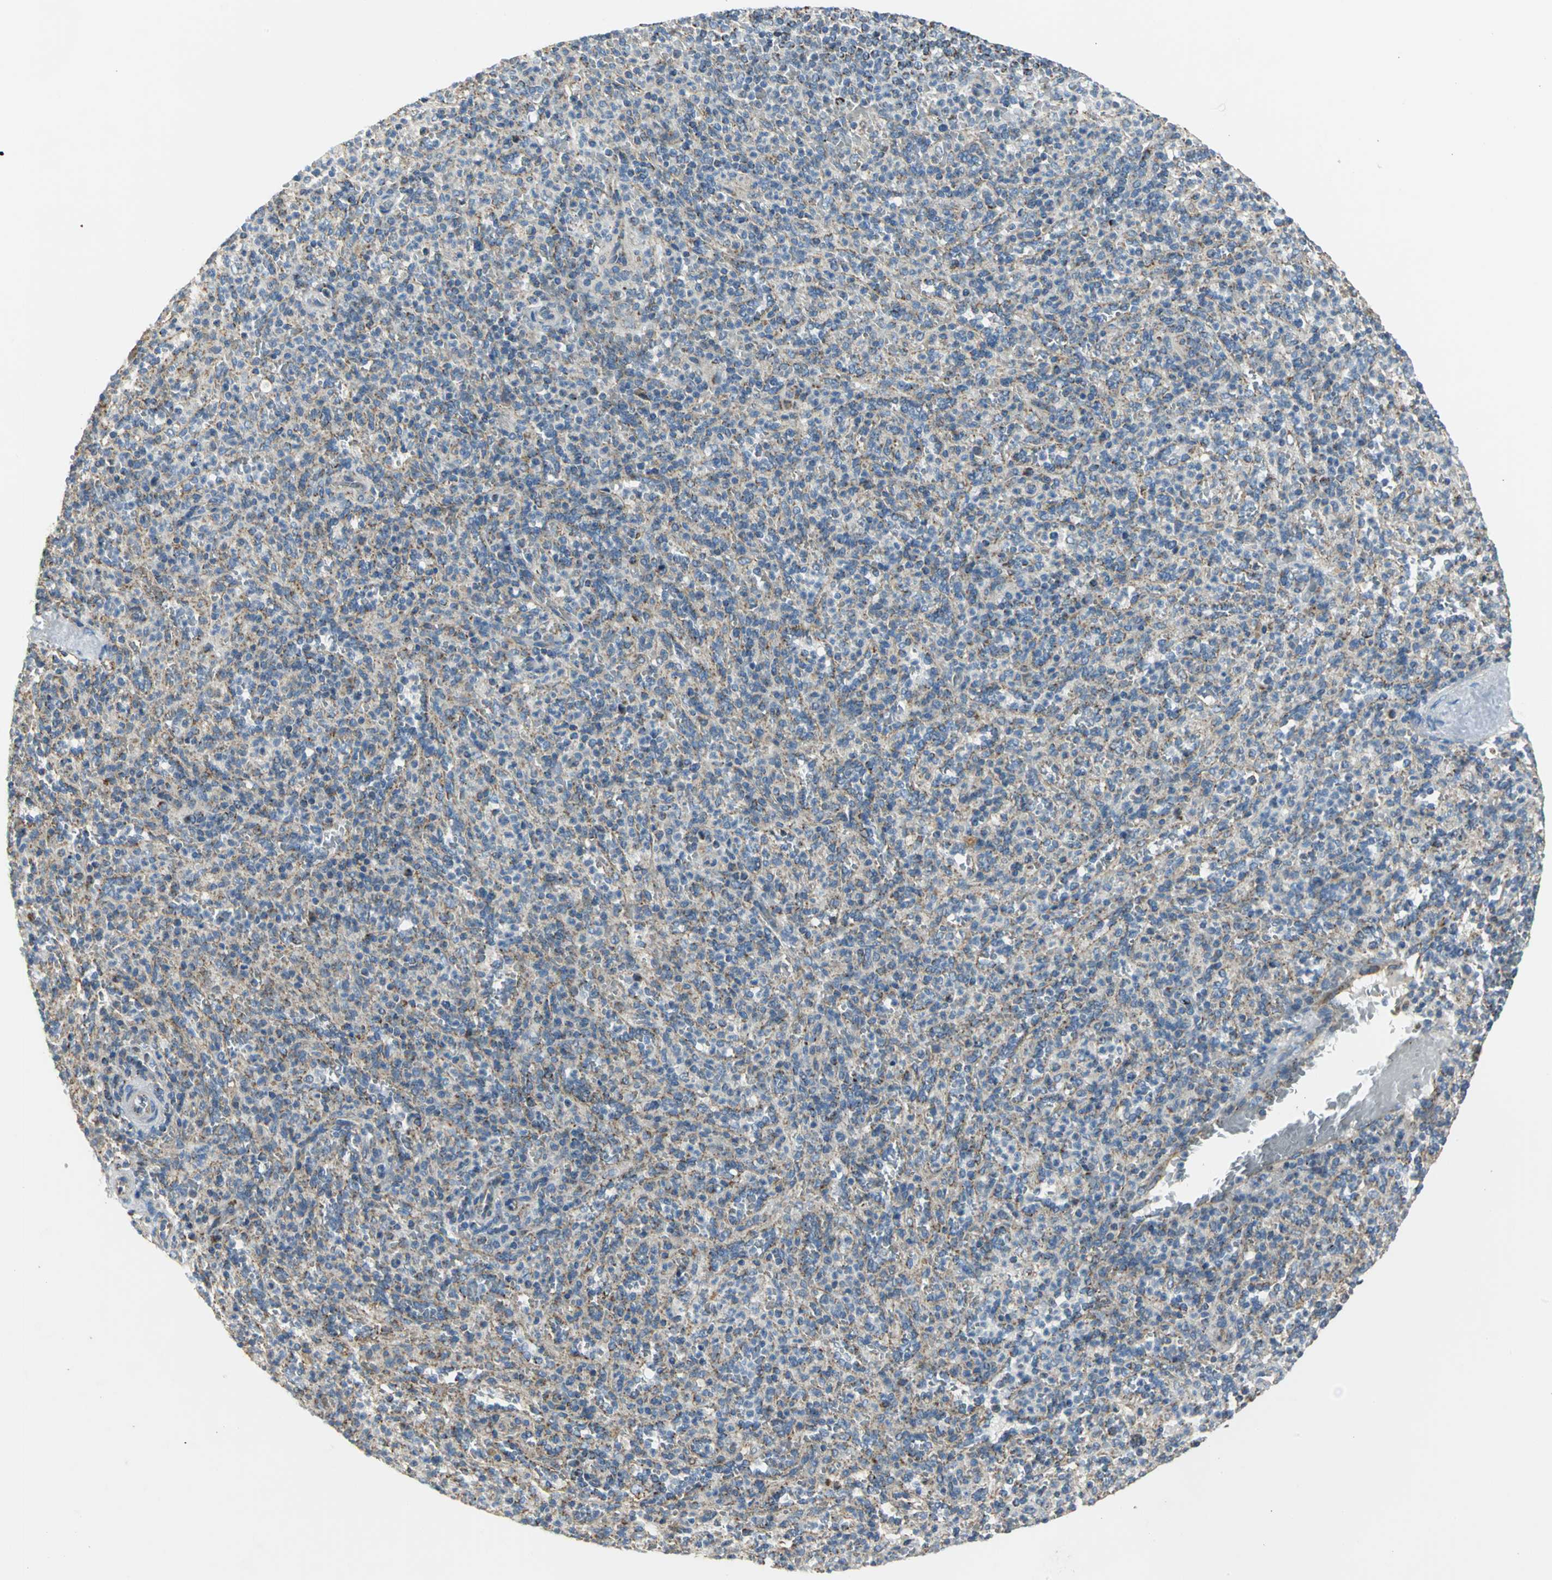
{"staining": {"intensity": "strong", "quantity": "<25%", "location": "cytoplasmic/membranous"}, "tissue": "spleen", "cell_type": "Cells in red pulp", "image_type": "normal", "snomed": [{"axis": "morphology", "description": "Normal tissue, NOS"}, {"axis": "topography", "description": "Spleen"}], "caption": "Strong cytoplasmic/membranous protein staining is appreciated in about <25% of cells in red pulp in spleen.", "gene": "NDUFB5", "patient": {"sex": "male", "age": 36}}